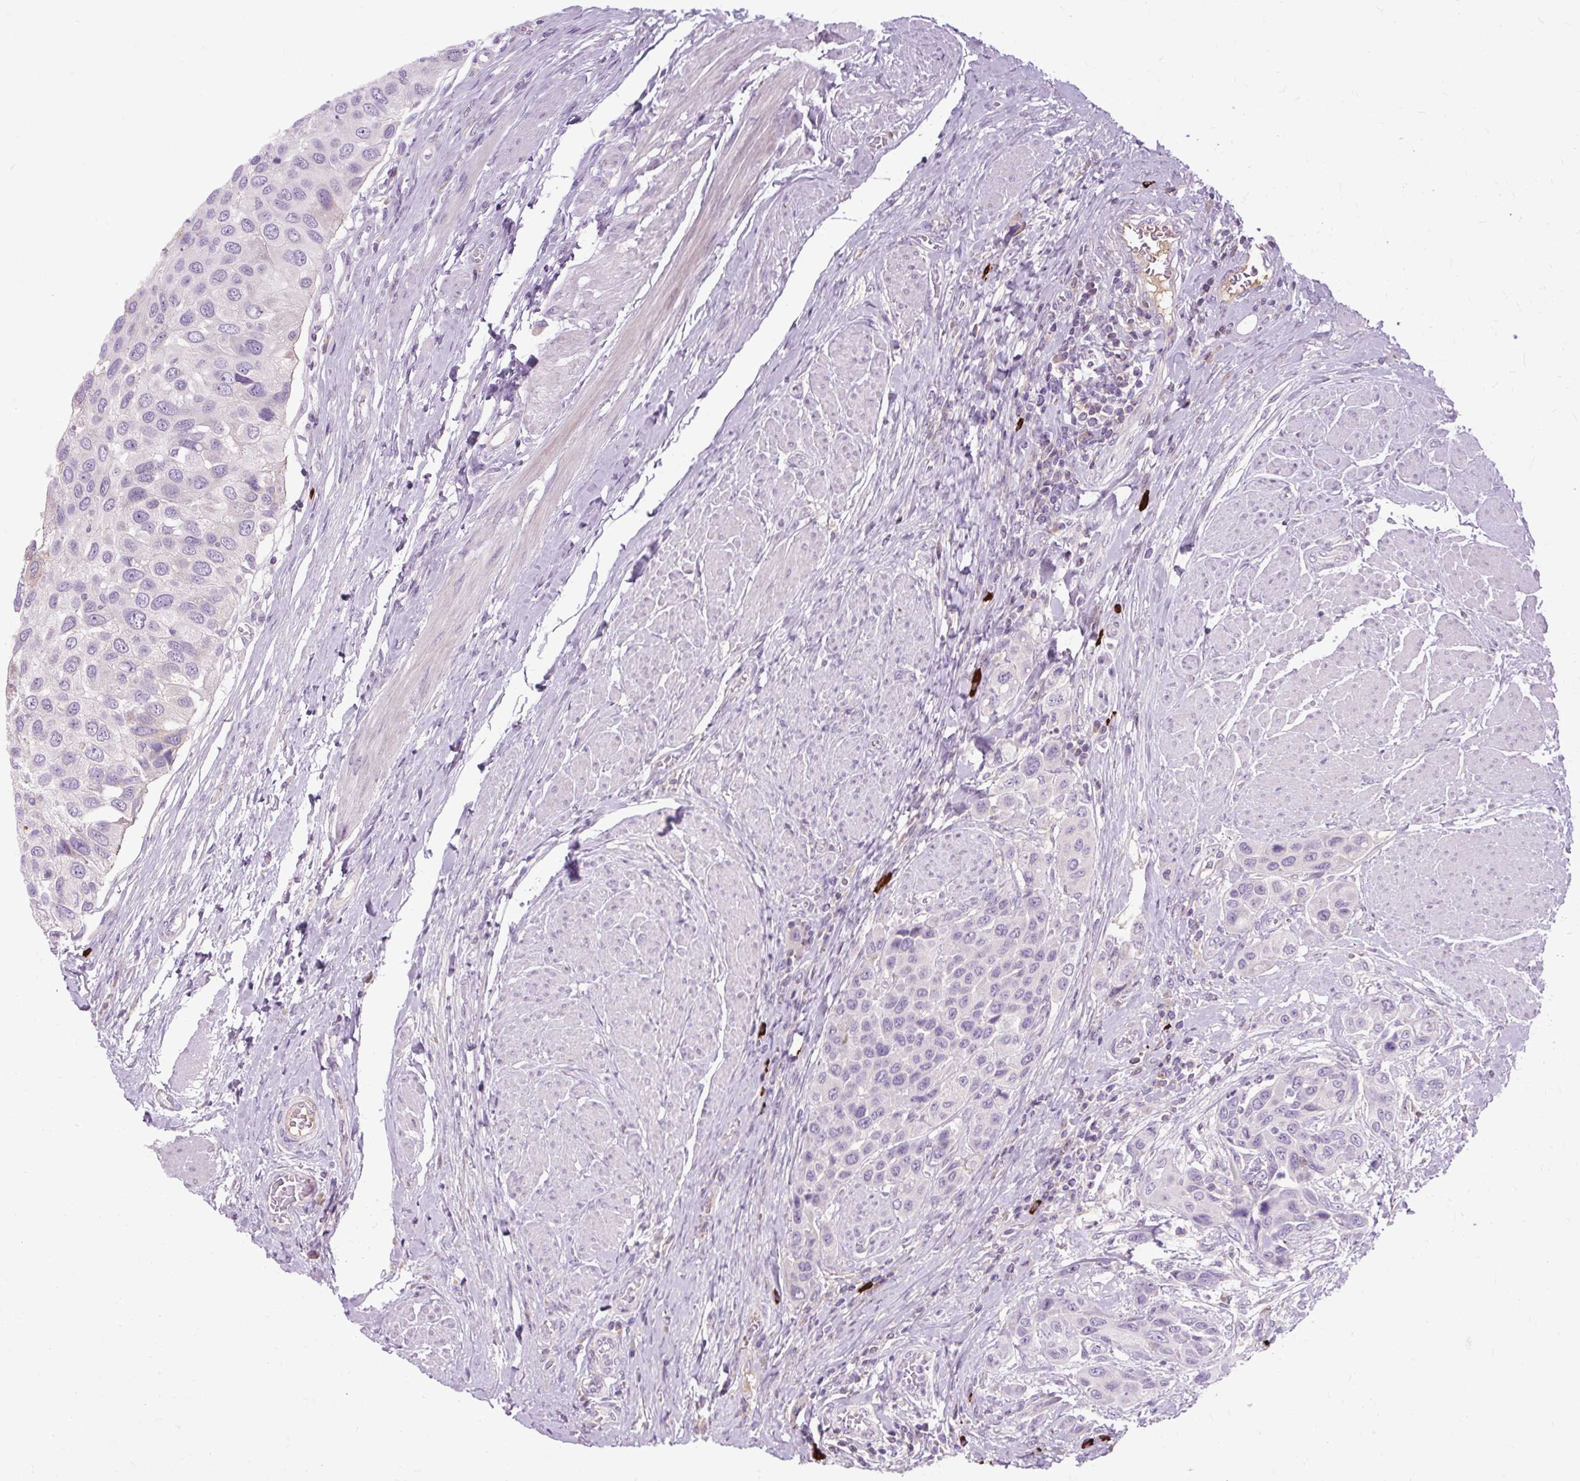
{"staining": {"intensity": "negative", "quantity": "none", "location": "none"}, "tissue": "urothelial cancer", "cell_type": "Tumor cells", "image_type": "cancer", "snomed": [{"axis": "morphology", "description": "Urothelial carcinoma, High grade"}, {"axis": "topography", "description": "Urinary bladder"}], "caption": "Tumor cells are negative for brown protein staining in high-grade urothelial carcinoma. (Brightfield microscopy of DAB (3,3'-diaminobenzidine) immunohistochemistry (IHC) at high magnification).", "gene": "ARRDC2", "patient": {"sex": "male", "age": 50}}